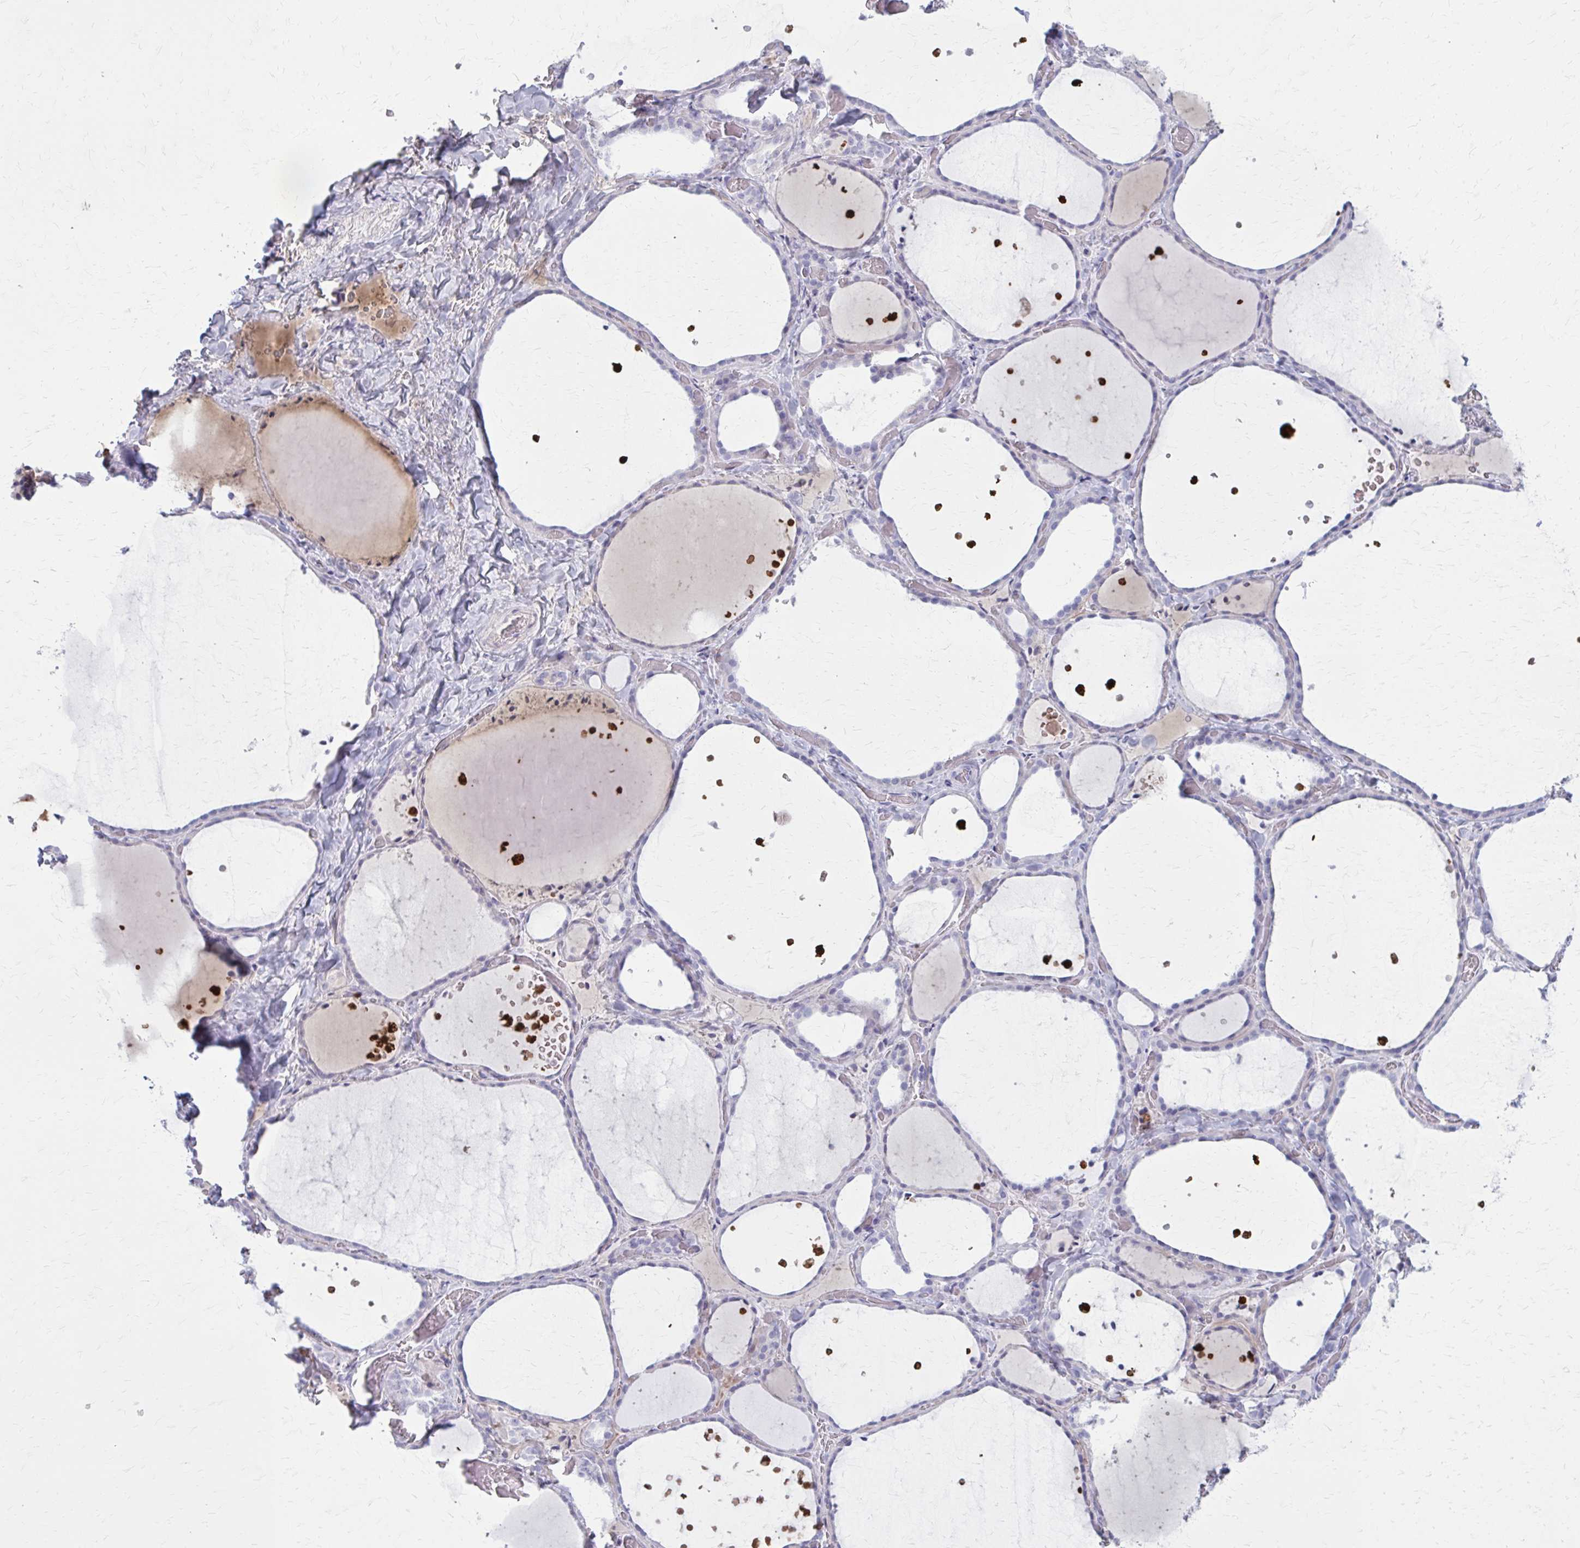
{"staining": {"intensity": "negative", "quantity": "none", "location": "none"}, "tissue": "thyroid gland", "cell_type": "Glandular cells", "image_type": "normal", "snomed": [{"axis": "morphology", "description": "Normal tissue, NOS"}, {"axis": "topography", "description": "Thyroid gland"}], "caption": "Image shows no protein positivity in glandular cells of unremarkable thyroid gland. (DAB immunohistochemistry, high magnification).", "gene": "SERPIND1", "patient": {"sex": "female", "age": 36}}